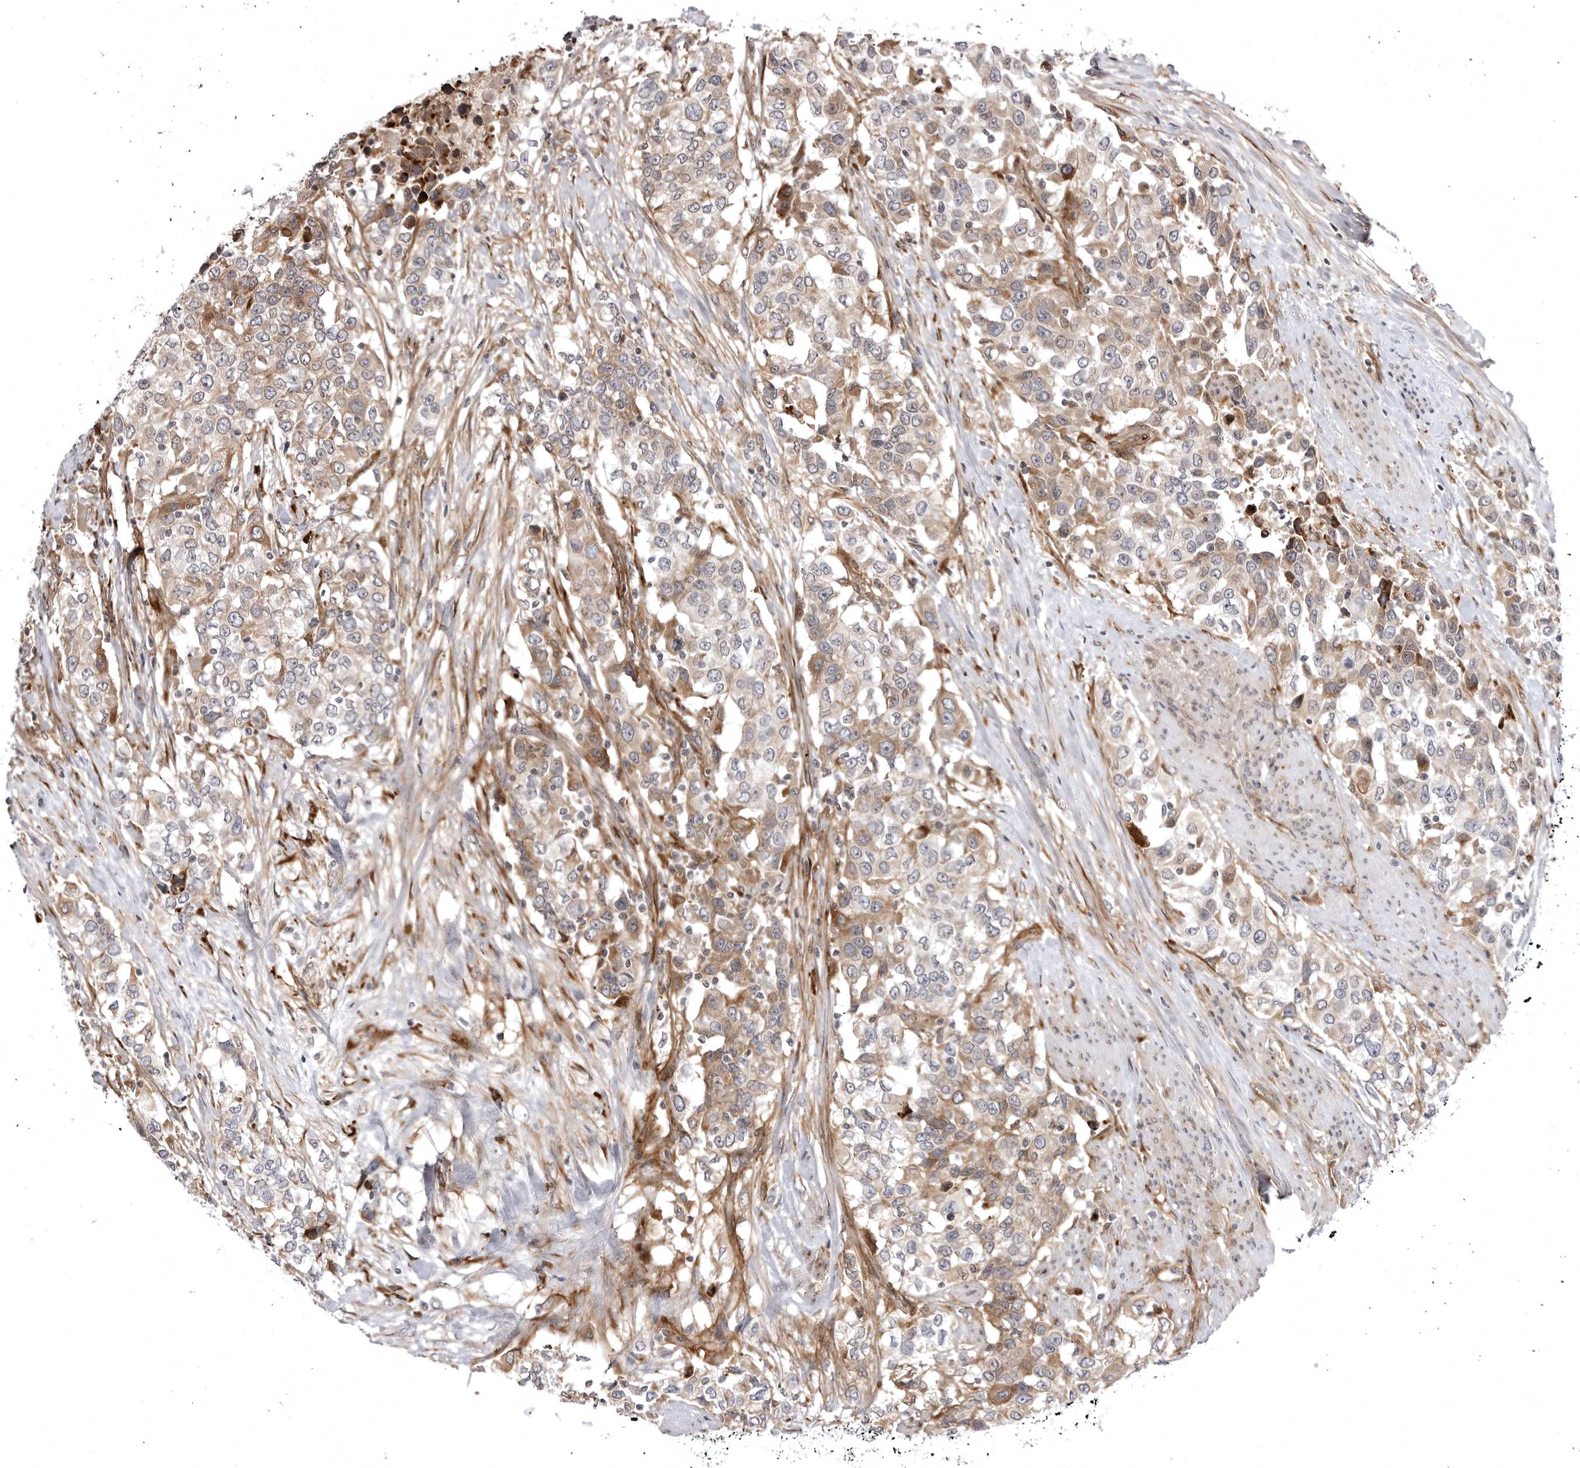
{"staining": {"intensity": "moderate", "quantity": ">75%", "location": "cytoplasmic/membranous"}, "tissue": "urothelial cancer", "cell_type": "Tumor cells", "image_type": "cancer", "snomed": [{"axis": "morphology", "description": "Urothelial carcinoma, High grade"}, {"axis": "topography", "description": "Urinary bladder"}], "caption": "A histopathology image of human urothelial cancer stained for a protein displays moderate cytoplasmic/membranous brown staining in tumor cells. Nuclei are stained in blue.", "gene": "ARL5A", "patient": {"sex": "female", "age": 80}}